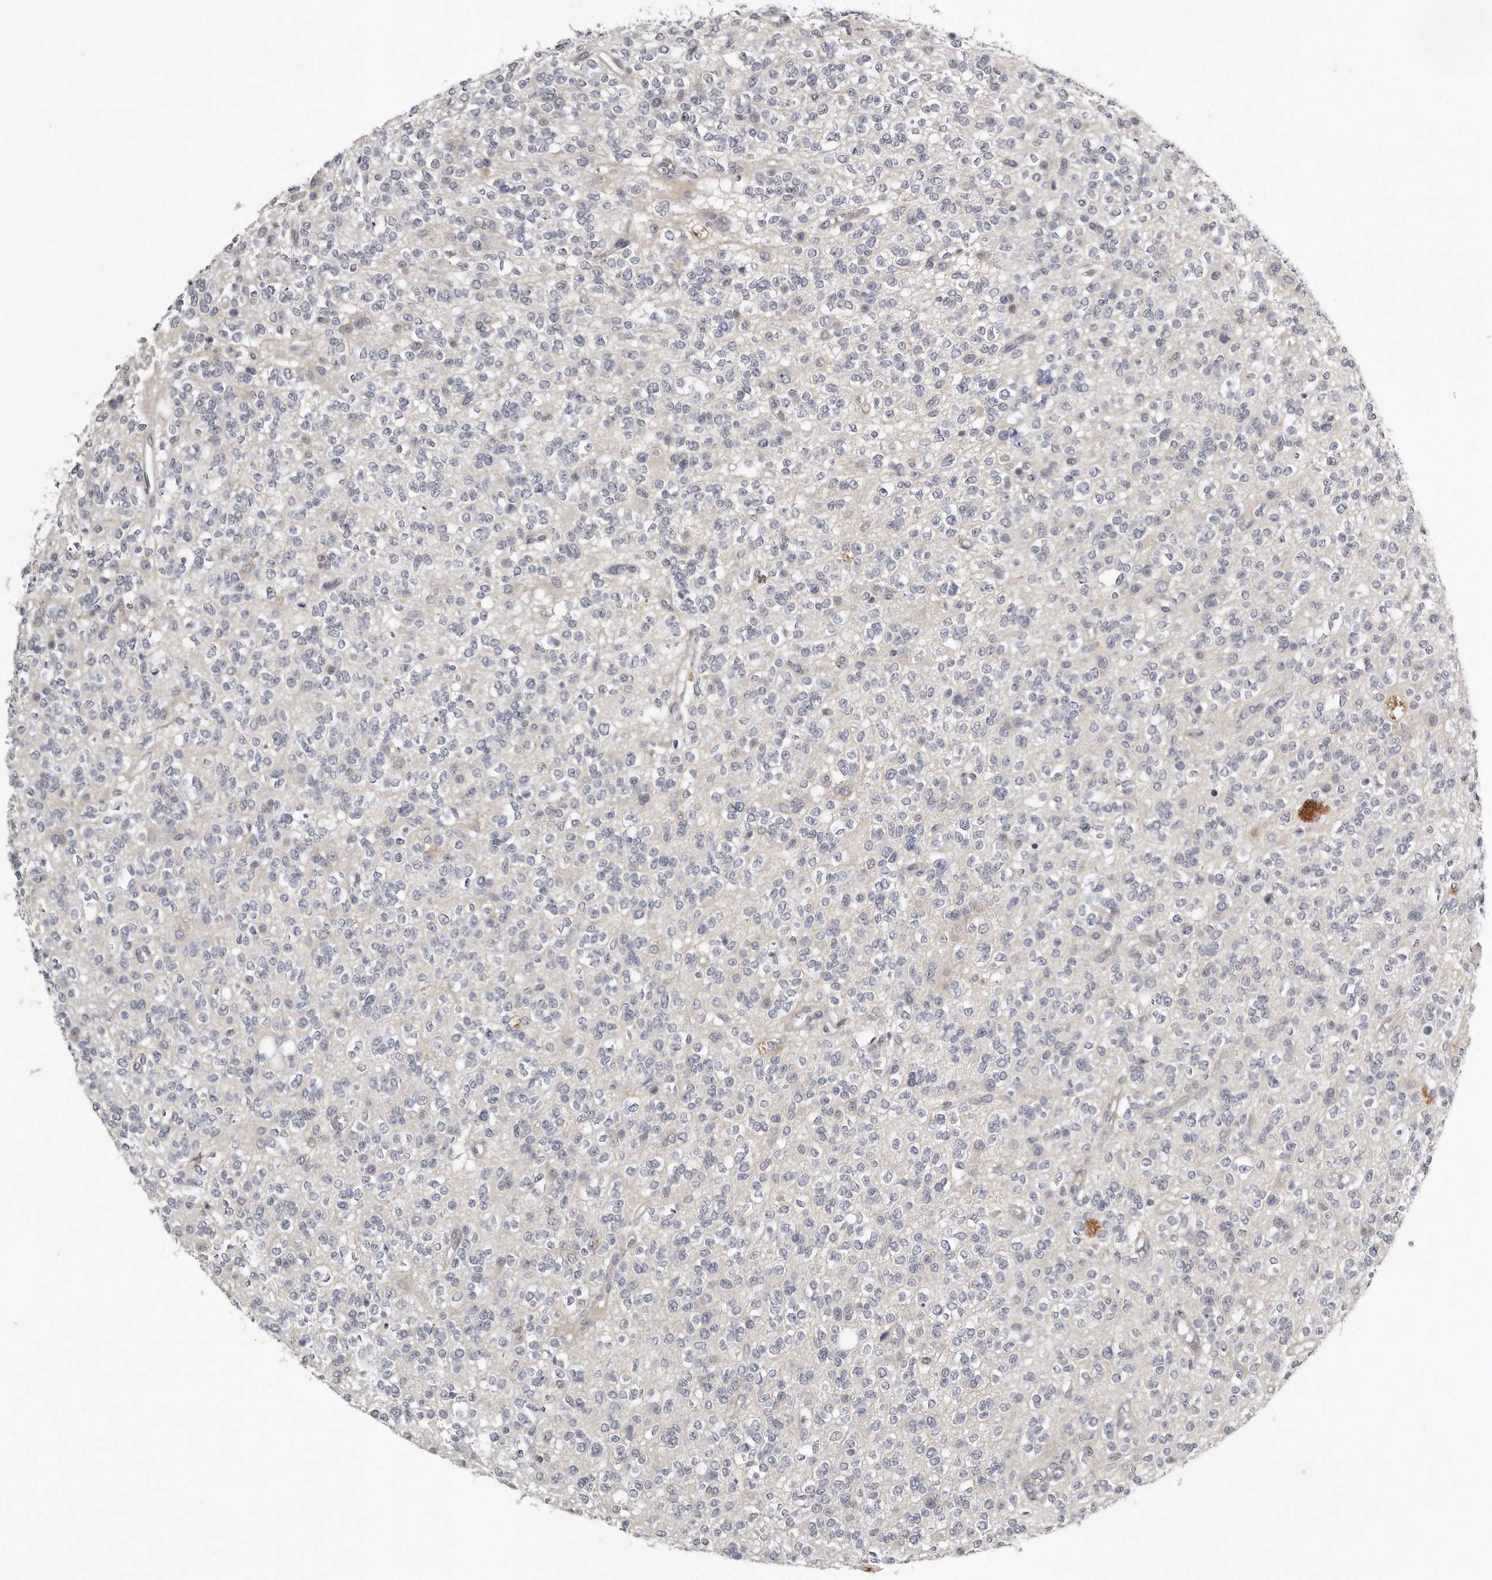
{"staining": {"intensity": "negative", "quantity": "none", "location": "none"}, "tissue": "glioma", "cell_type": "Tumor cells", "image_type": "cancer", "snomed": [{"axis": "morphology", "description": "Glioma, malignant, High grade"}, {"axis": "topography", "description": "Brain"}], "caption": "Immunohistochemistry (IHC) photomicrograph of malignant high-grade glioma stained for a protein (brown), which demonstrates no positivity in tumor cells.", "gene": "GGCT", "patient": {"sex": "male", "age": 34}}